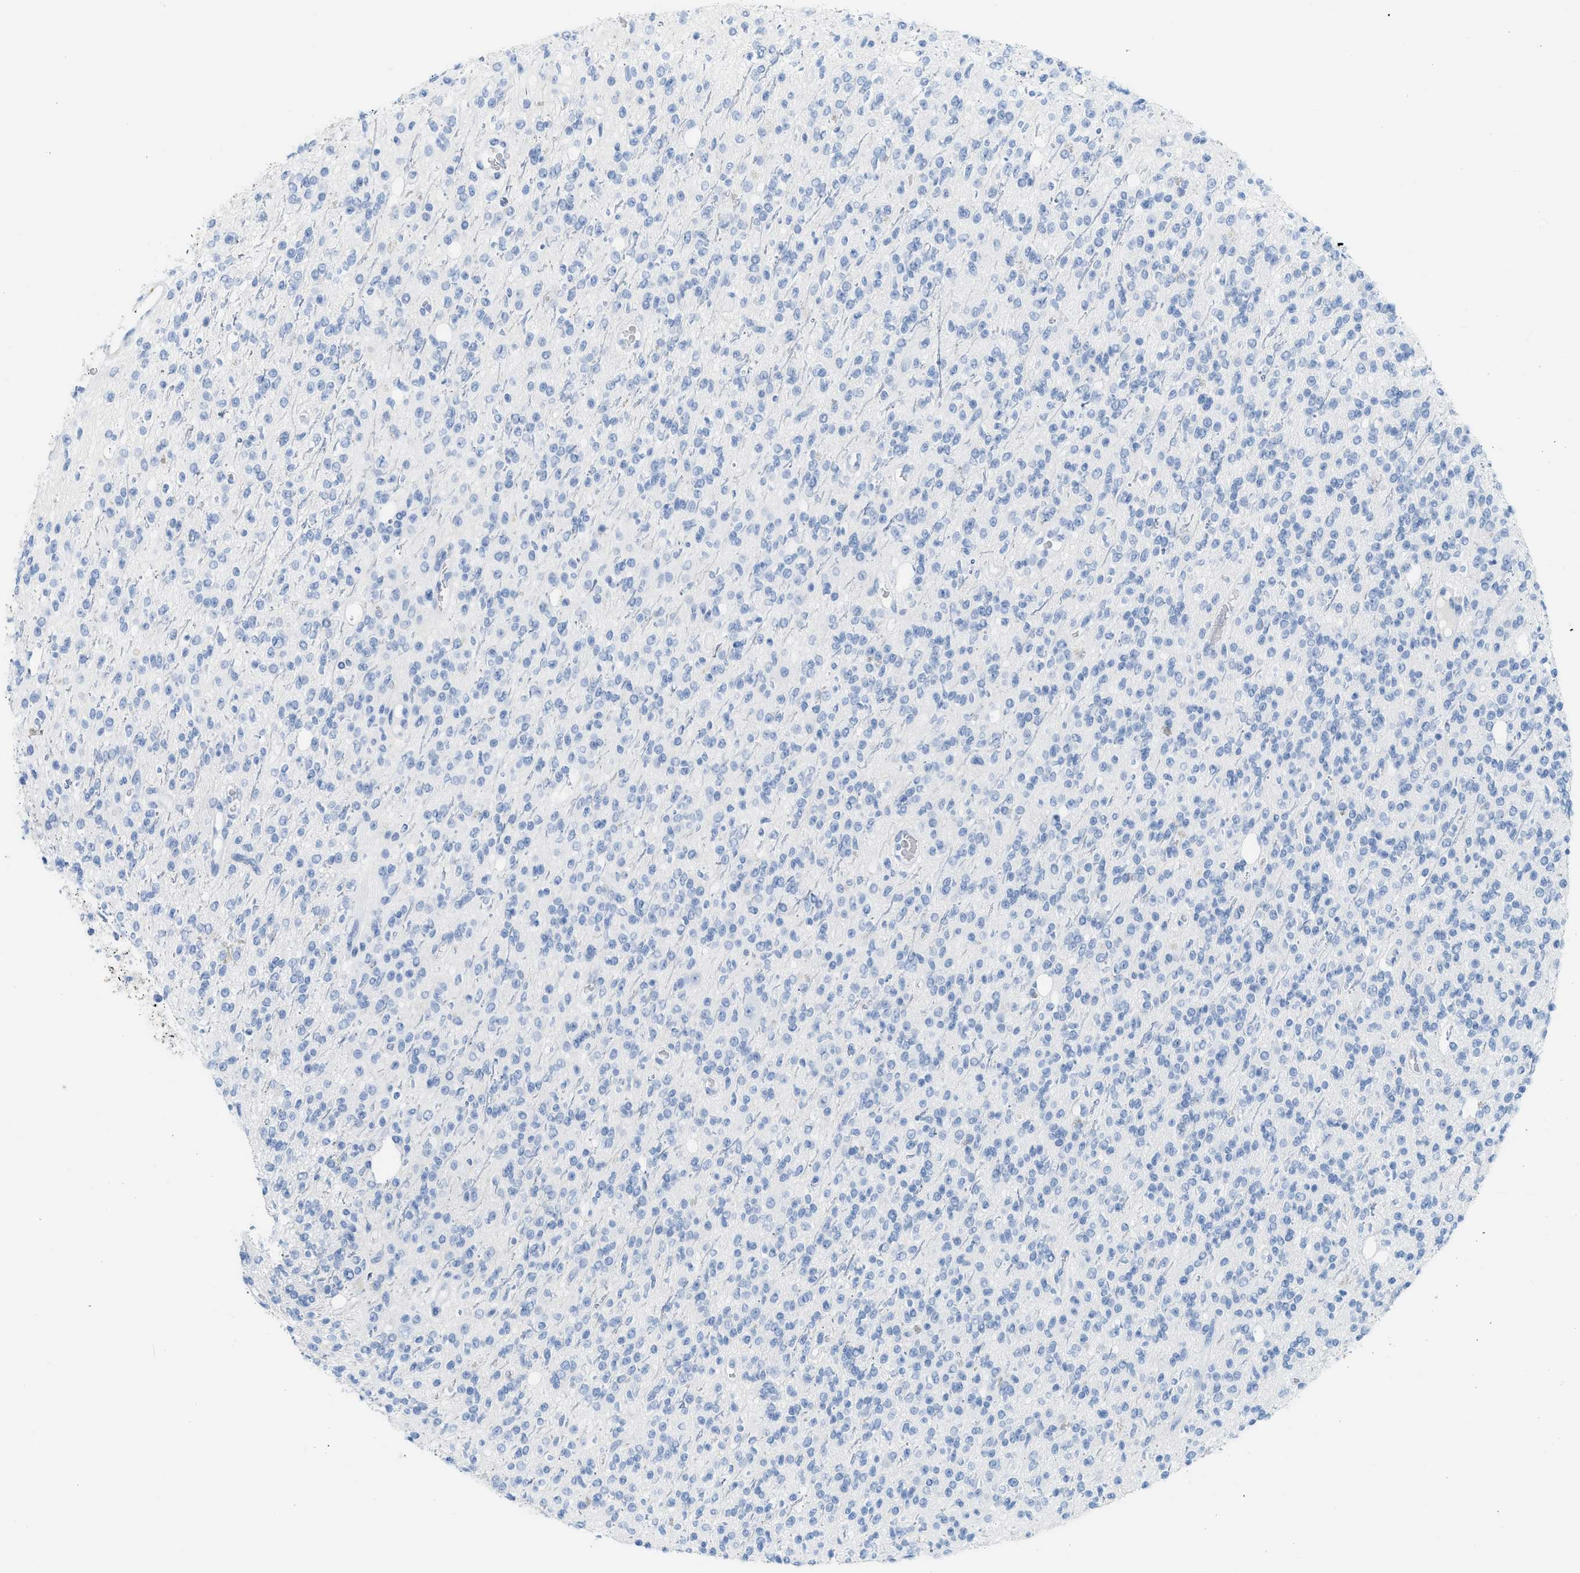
{"staining": {"intensity": "negative", "quantity": "none", "location": "none"}, "tissue": "glioma", "cell_type": "Tumor cells", "image_type": "cancer", "snomed": [{"axis": "morphology", "description": "Glioma, malignant, High grade"}, {"axis": "topography", "description": "Brain"}], "caption": "IHC image of neoplastic tissue: human malignant high-grade glioma stained with DAB (3,3'-diaminobenzidine) displays no significant protein staining in tumor cells. The staining was performed using DAB to visualize the protein expression in brown, while the nuclei were stained in blue with hematoxylin (Magnification: 20x).", "gene": "DES", "patient": {"sex": "male", "age": 34}}